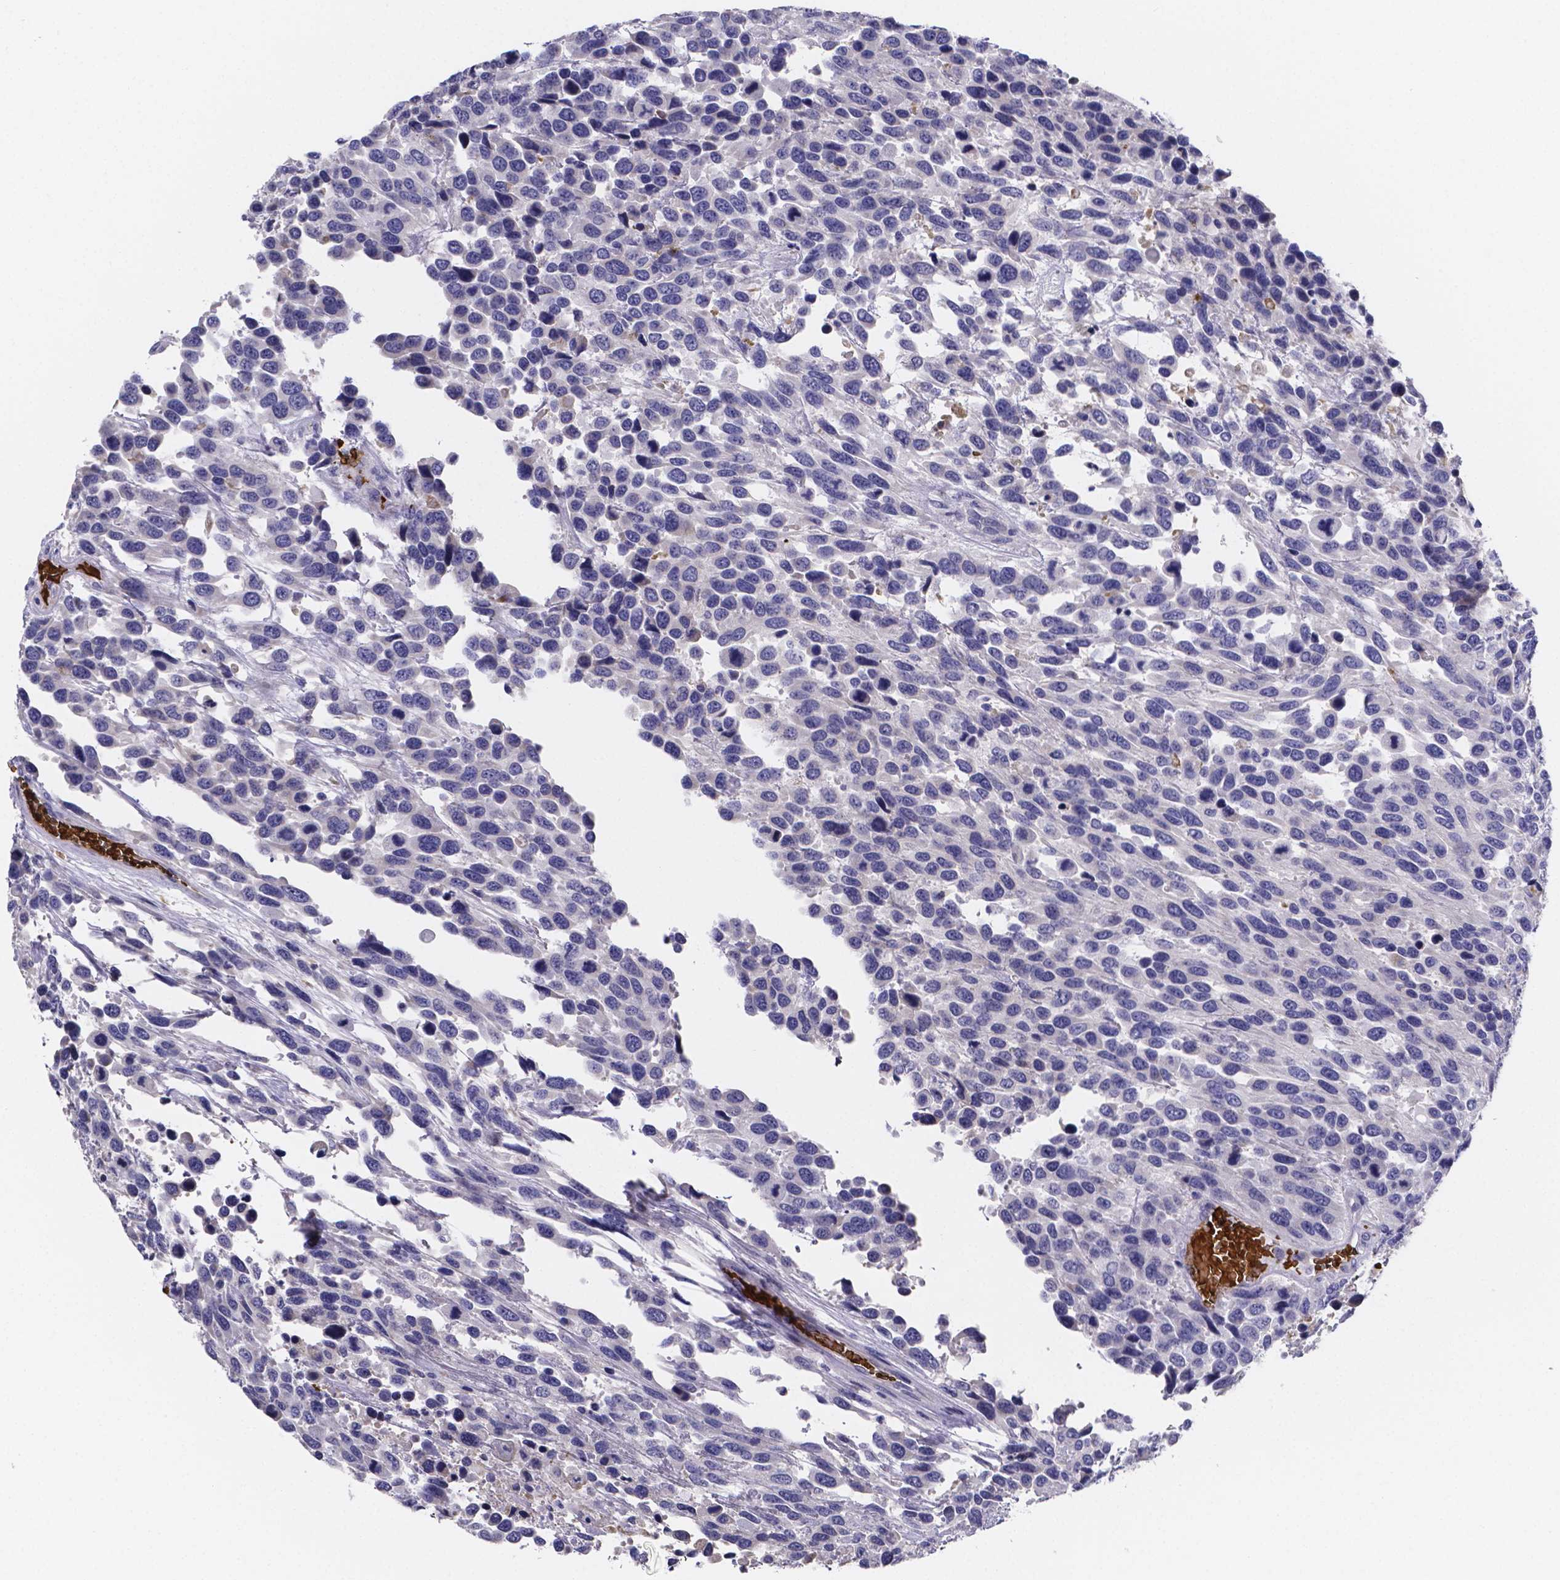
{"staining": {"intensity": "negative", "quantity": "none", "location": "none"}, "tissue": "urothelial cancer", "cell_type": "Tumor cells", "image_type": "cancer", "snomed": [{"axis": "morphology", "description": "Urothelial carcinoma, High grade"}, {"axis": "topography", "description": "Urinary bladder"}], "caption": "High-grade urothelial carcinoma was stained to show a protein in brown. There is no significant expression in tumor cells.", "gene": "GABRA3", "patient": {"sex": "female", "age": 70}}